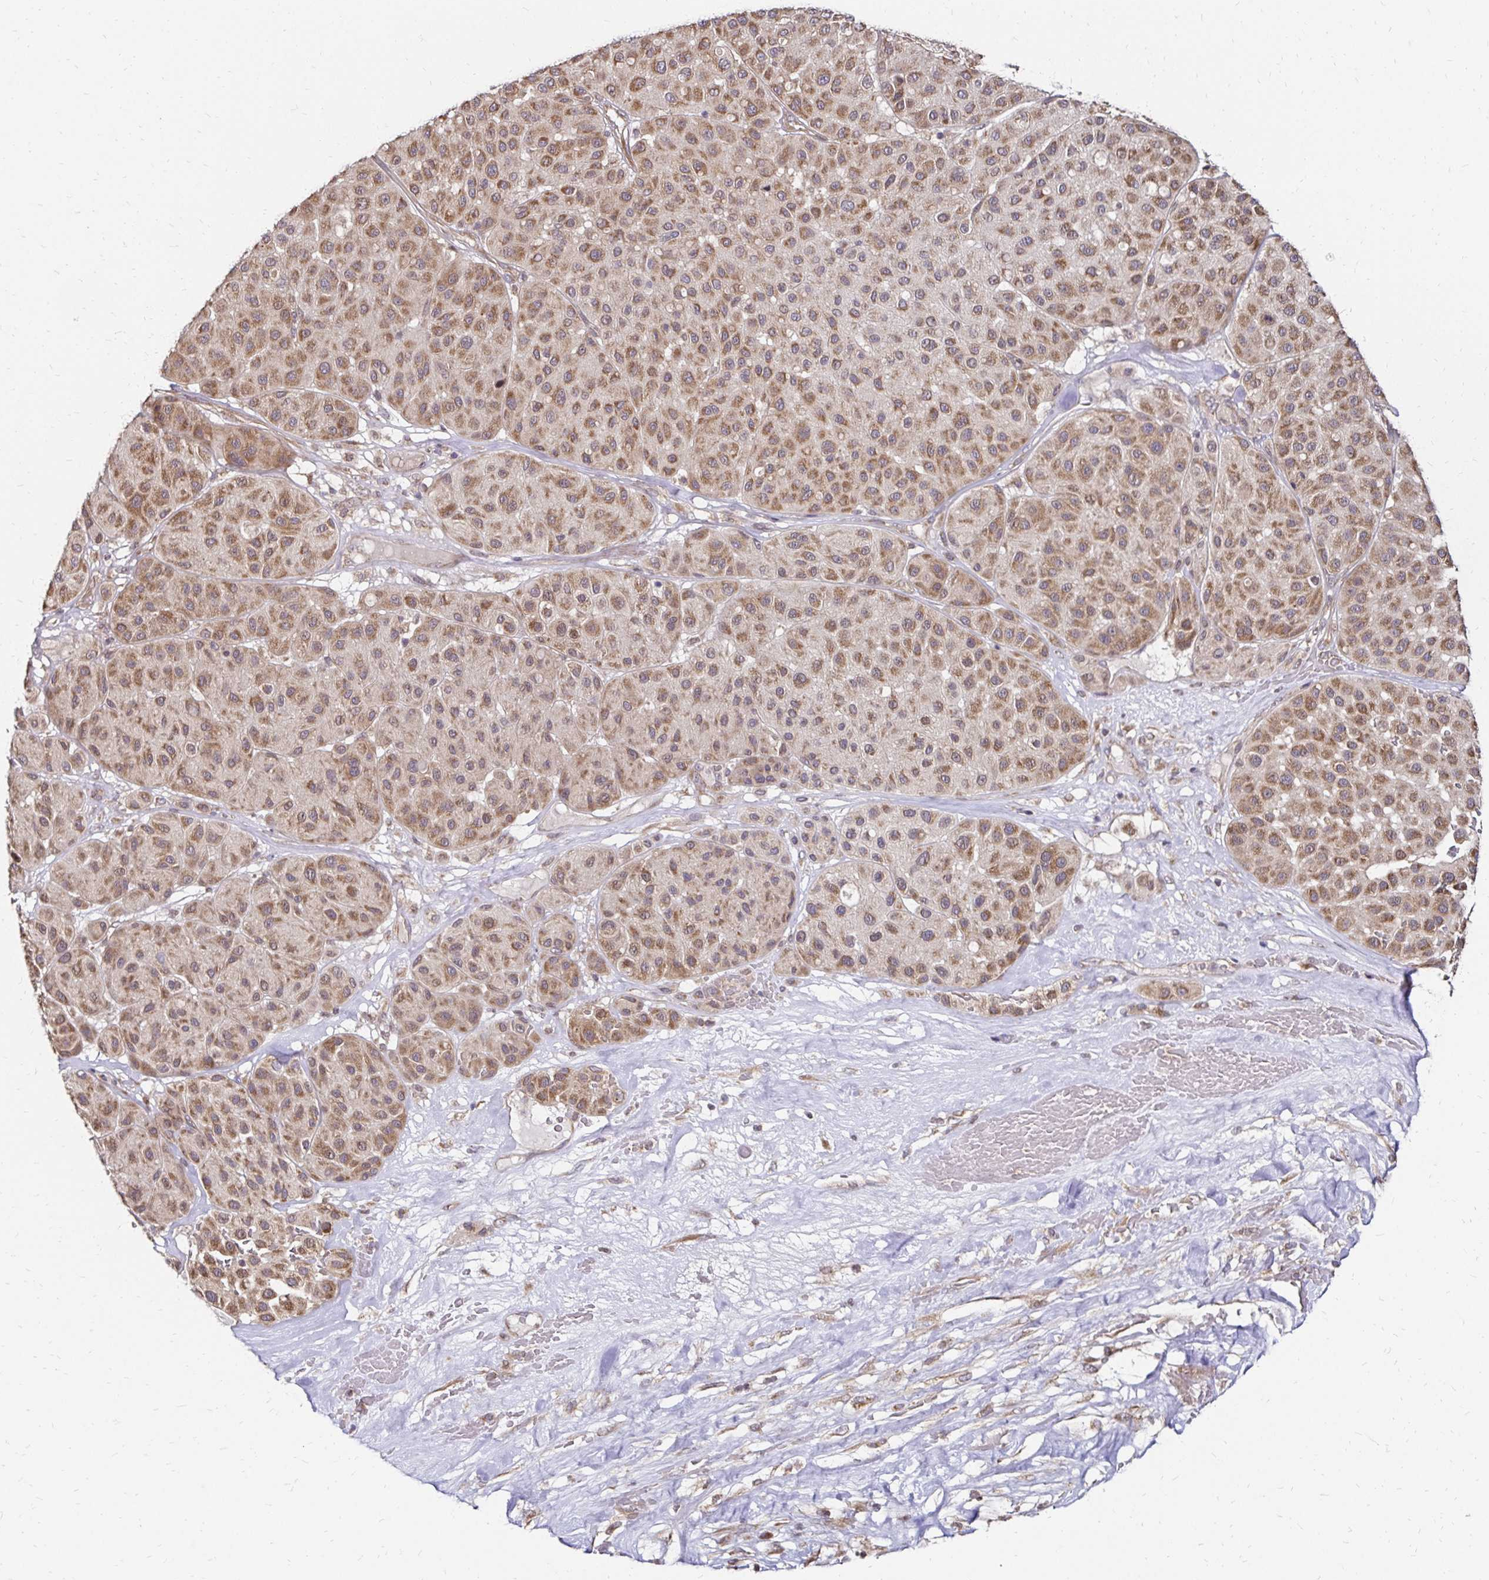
{"staining": {"intensity": "moderate", "quantity": ">75%", "location": "cytoplasmic/membranous"}, "tissue": "melanoma", "cell_type": "Tumor cells", "image_type": "cancer", "snomed": [{"axis": "morphology", "description": "Malignant melanoma, Metastatic site"}, {"axis": "topography", "description": "Smooth muscle"}], "caption": "High-magnification brightfield microscopy of malignant melanoma (metastatic site) stained with DAB (brown) and counterstained with hematoxylin (blue). tumor cells exhibit moderate cytoplasmic/membranous staining is present in about>75% of cells. (Brightfield microscopy of DAB IHC at high magnification).", "gene": "ZW10", "patient": {"sex": "male", "age": 41}}